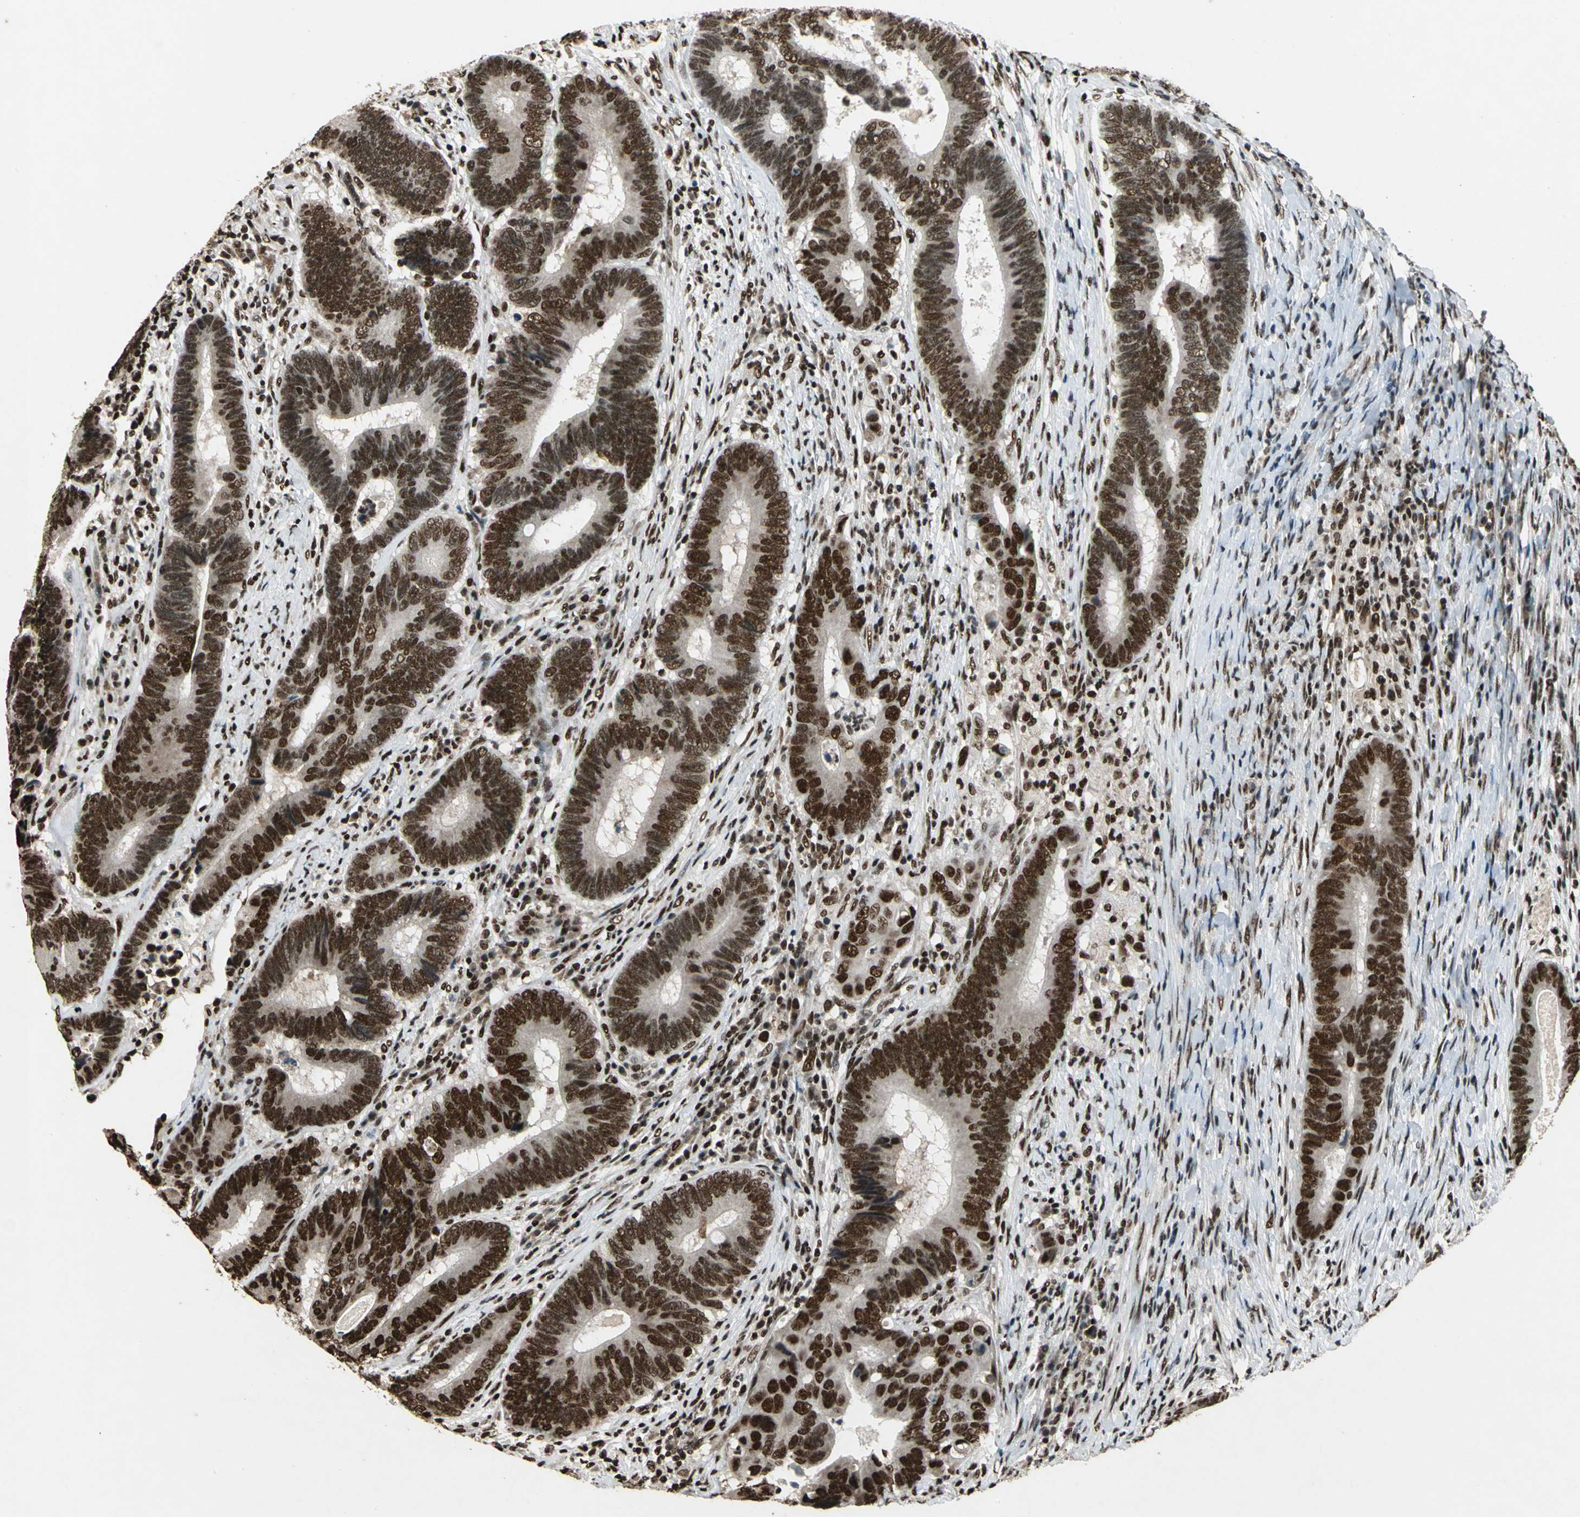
{"staining": {"intensity": "strong", "quantity": ">75%", "location": "nuclear"}, "tissue": "colorectal cancer", "cell_type": "Tumor cells", "image_type": "cancer", "snomed": [{"axis": "morphology", "description": "Adenocarcinoma, NOS"}, {"axis": "topography", "description": "Colon"}], "caption": "Colorectal cancer (adenocarcinoma) stained for a protein shows strong nuclear positivity in tumor cells.", "gene": "MTA2", "patient": {"sex": "female", "age": 78}}